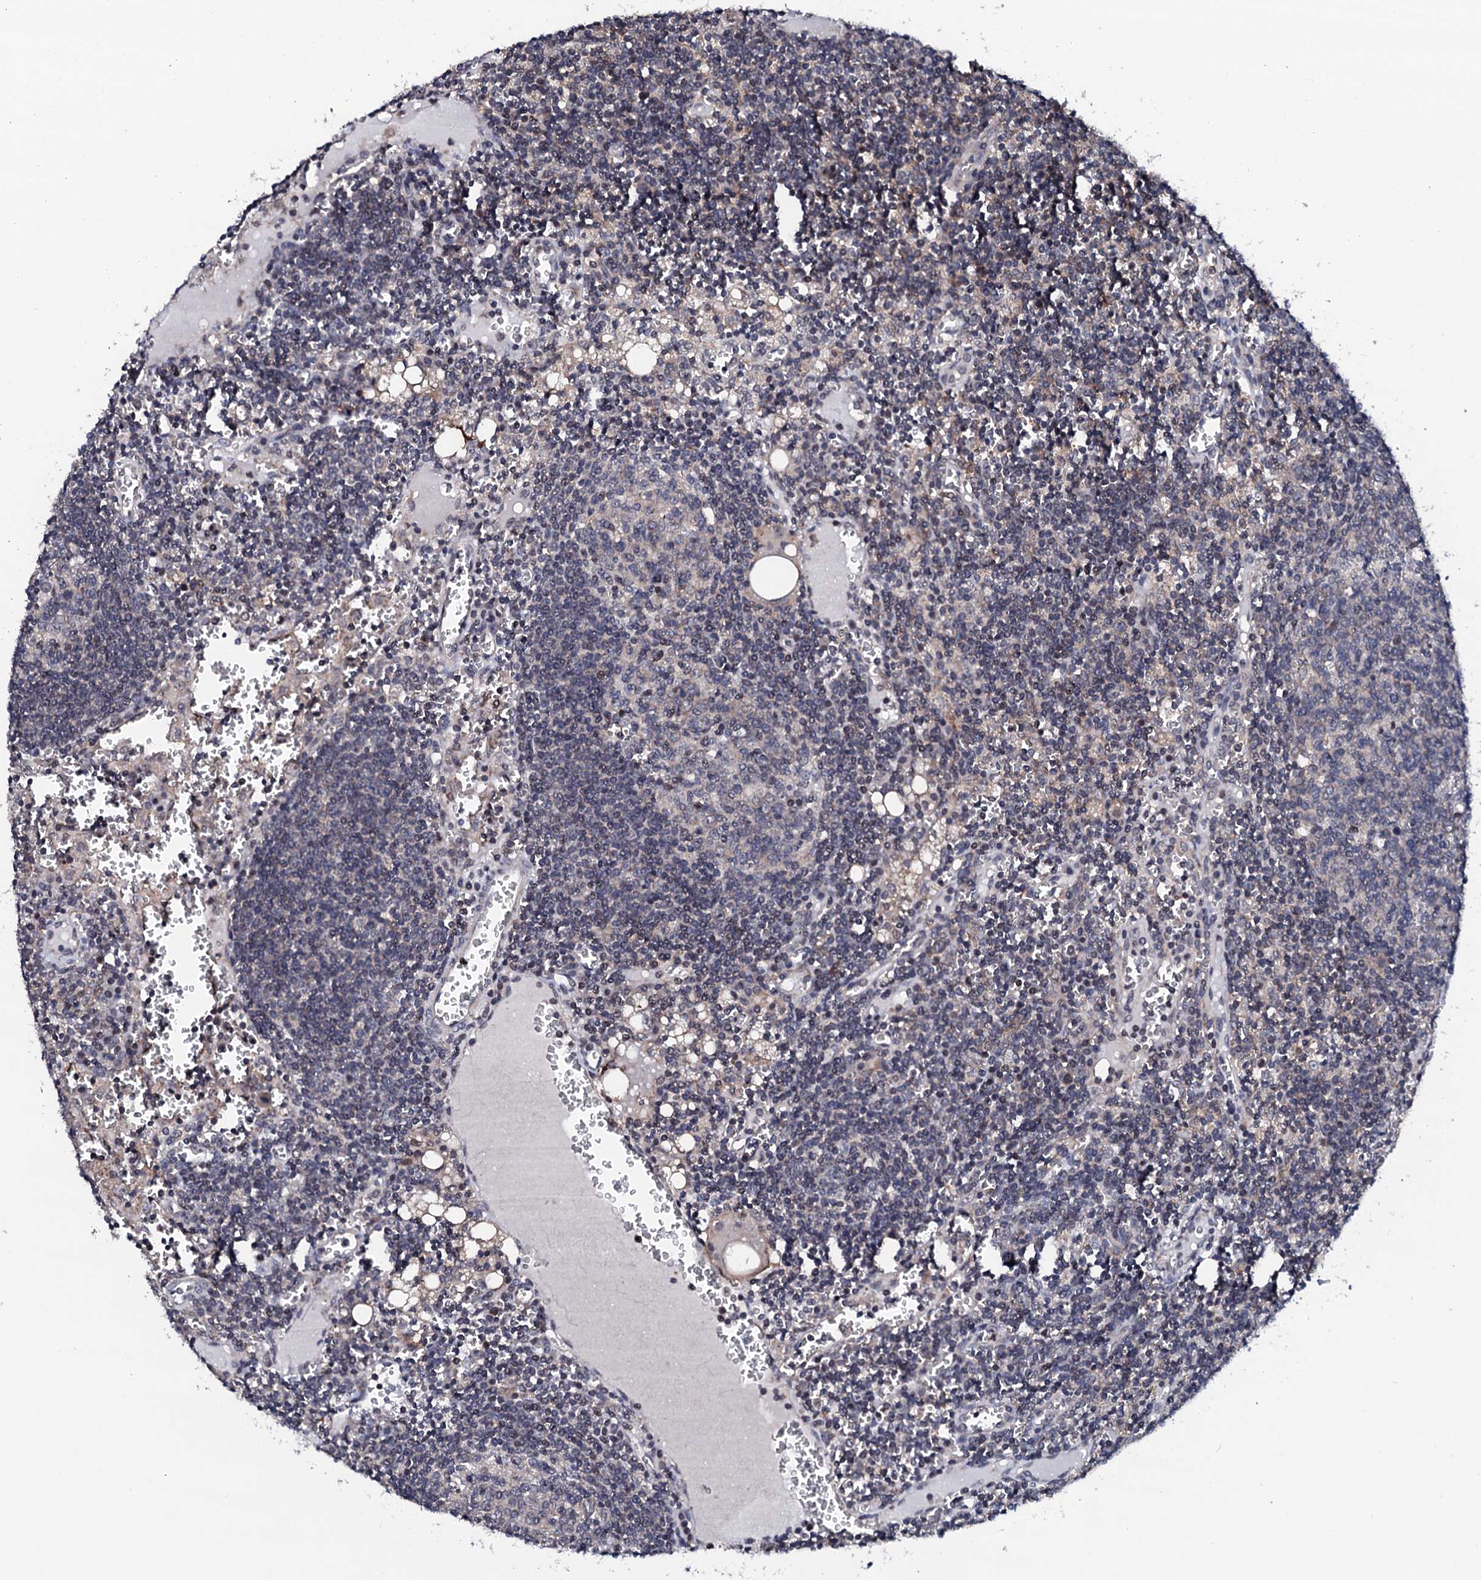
{"staining": {"intensity": "negative", "quantity": "none", "location": "none"}, "tissue": "lymph node", "cell_type": "Germinal center cells", "image_type": "normal", "snomed": [{"axis": "morphology", "description": "Normal tissue, NOS"}, {"axis": "topography", "description": "Lymph node"}], "caption": "An image of lymph node stained for a protein reveals no brown staining in germinal center cells.", "gene": "EDC3", "patient": {"sex": "female", "age": 73}}